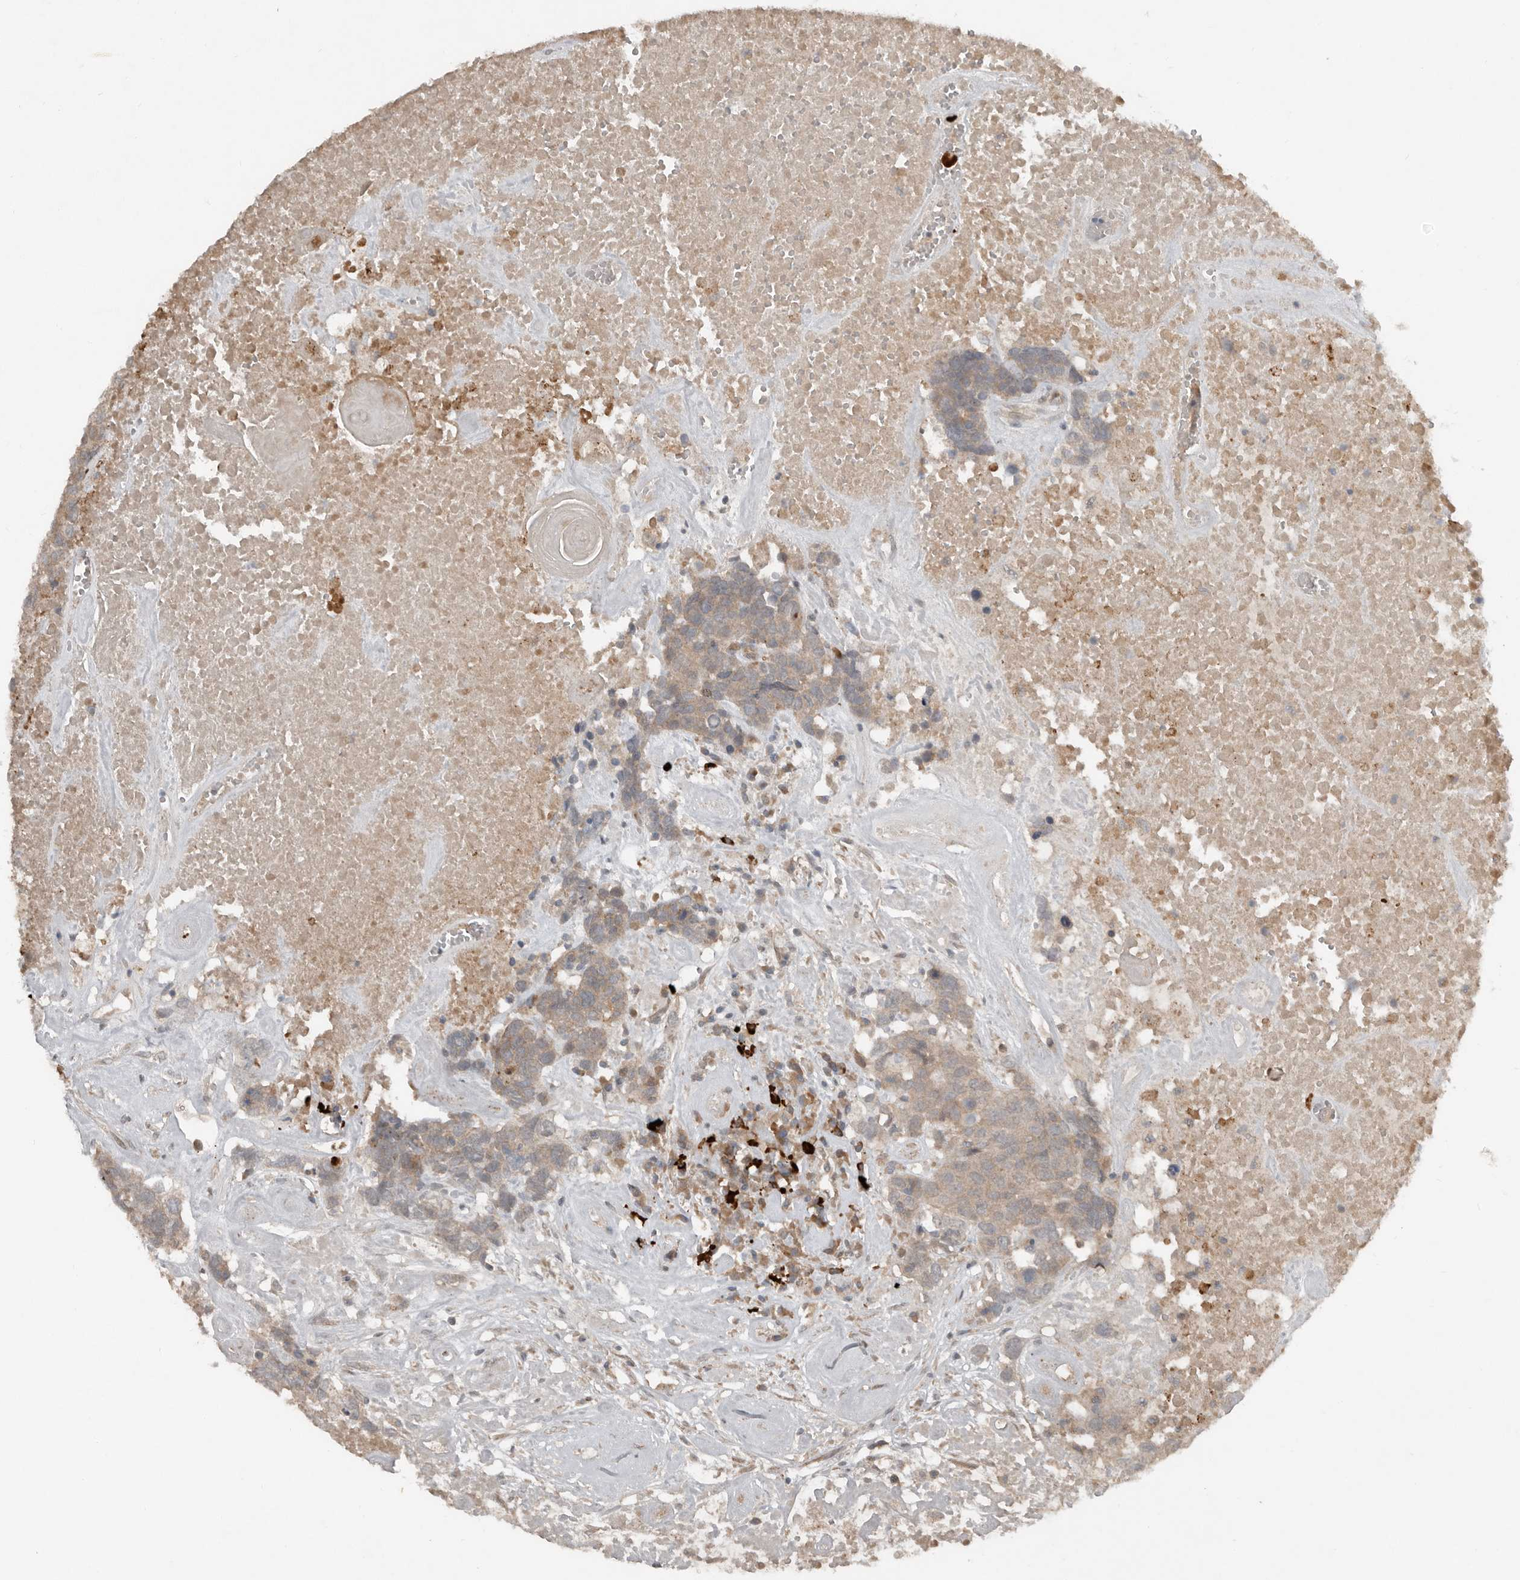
{"staining": {"intensity": "weak", "quantity": "<25%", "location": "cytoplasmic/membranous"}, "tissue": "head and neck cancer", "cell_type": "Tumor cells", "image_type": "cancer", "snomed": [{"axis": "morphology", "description": "Squamous cell carcinoma, NOS"}, {"axis": "topography", "description": "Head-Neck"}], "caption": "Tumor cells are negative for brown protein staining in head and neck squamous cell carcinoma. (IHC, brightfield microscopy, high magnification).", "gene": "TEAD3", "patient": {"sex": "male", "age": 66}}